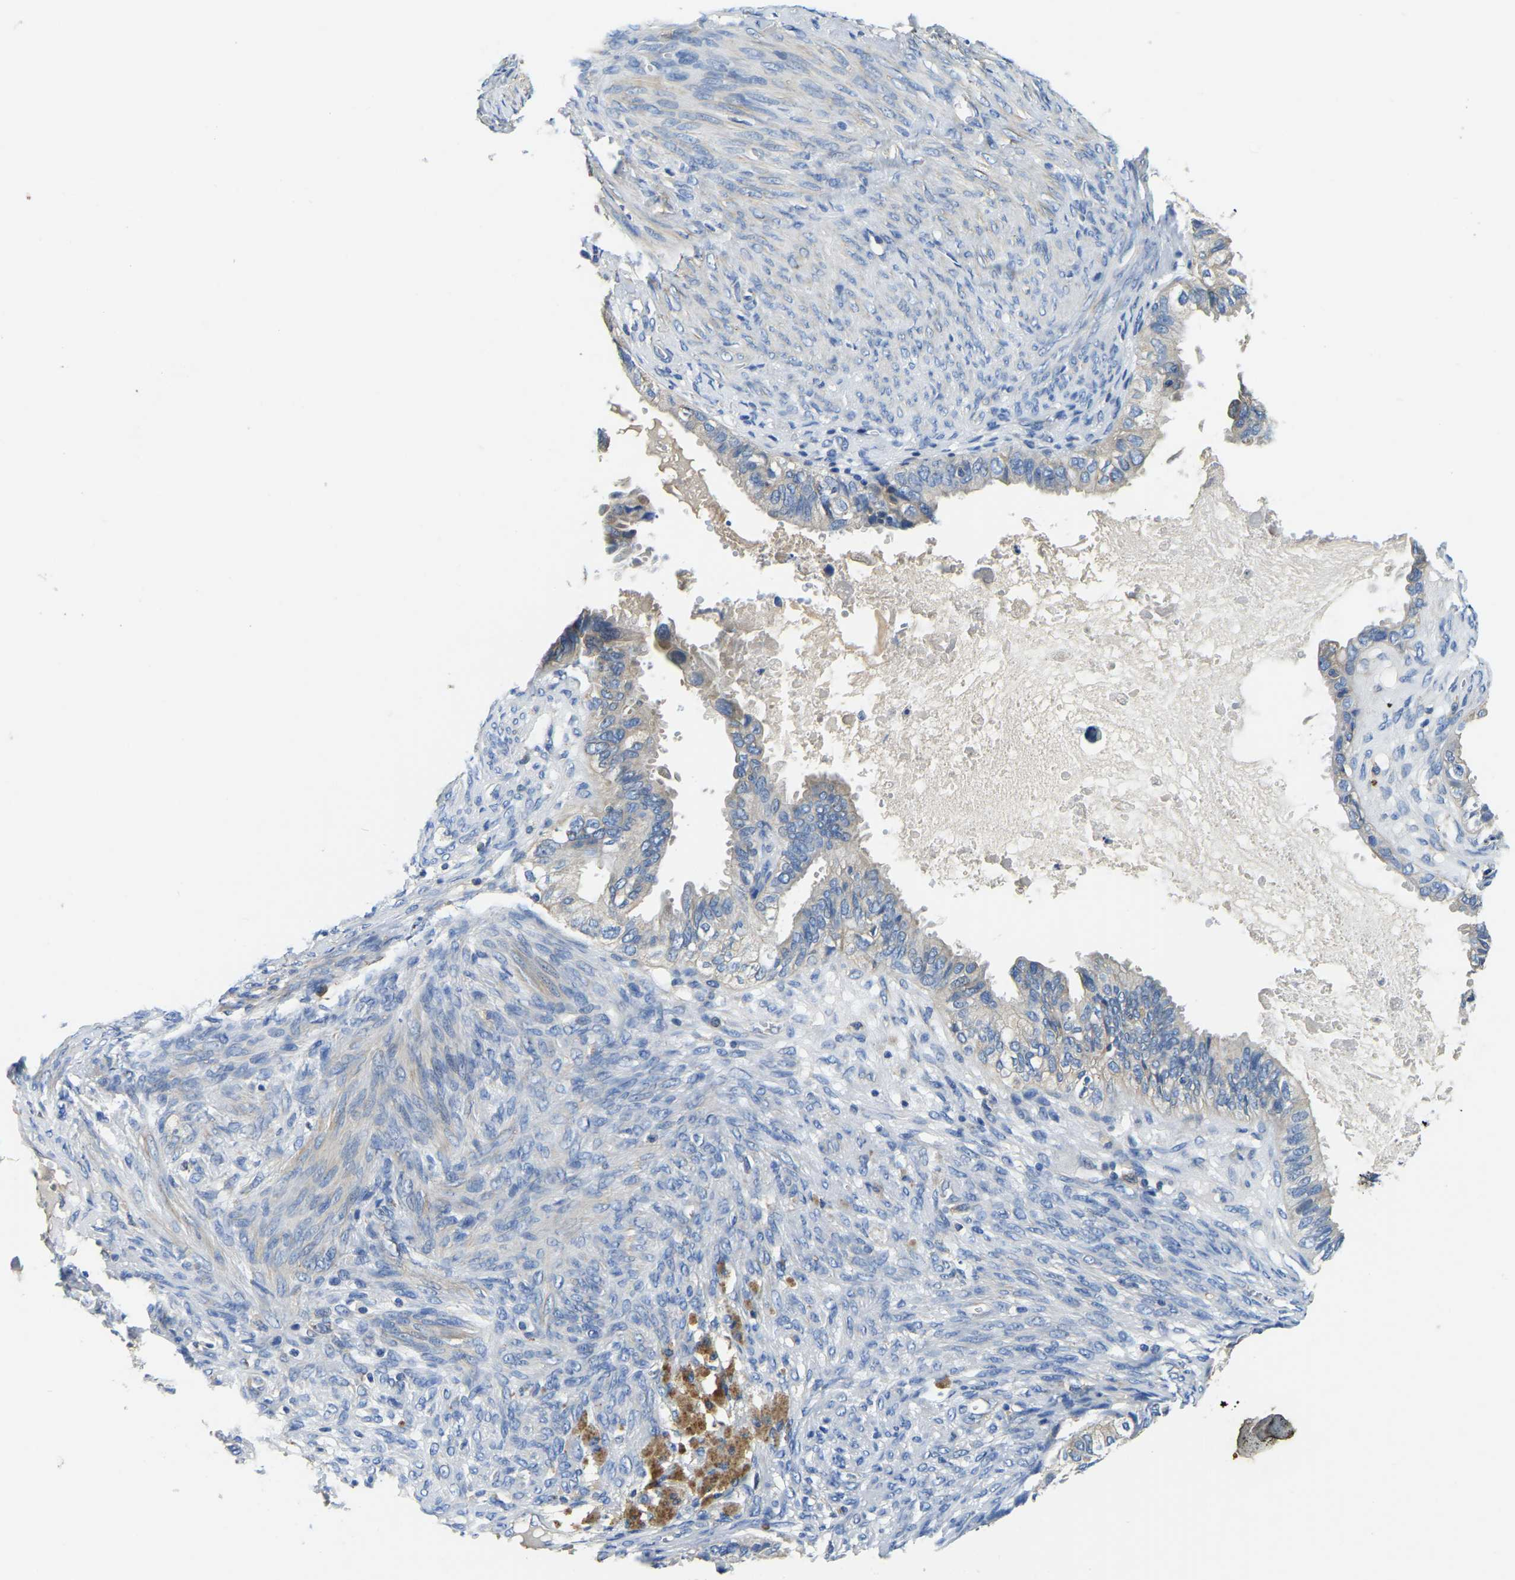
{"staining": {"intensity": "weak", "quantity": "<25%", "location": "cytoplasmic/membranous"}, "tissue": "cervical cancer", "cell_type": "Tumor cells", "image_type": "cancer", "snomed": [{"axis": "morphology", "description": "Normal tissue, NOS"}, {"axis": "morphology", "description": "Adenocarcinoma, NOS"}, {"axis": "topography", "description": "Cervix"}, {"axis": "topography", "description": "Endometrium"}], "caption": "Tumor cells are negative for protein expression in human cervical cancer (adenocarcinoma). The staining is performed using DAB brown chromogen with nuclei counter-stained in using hematoxylin.", "gene": "STAT2", "patient": {"sex": "female", "age": 86}}